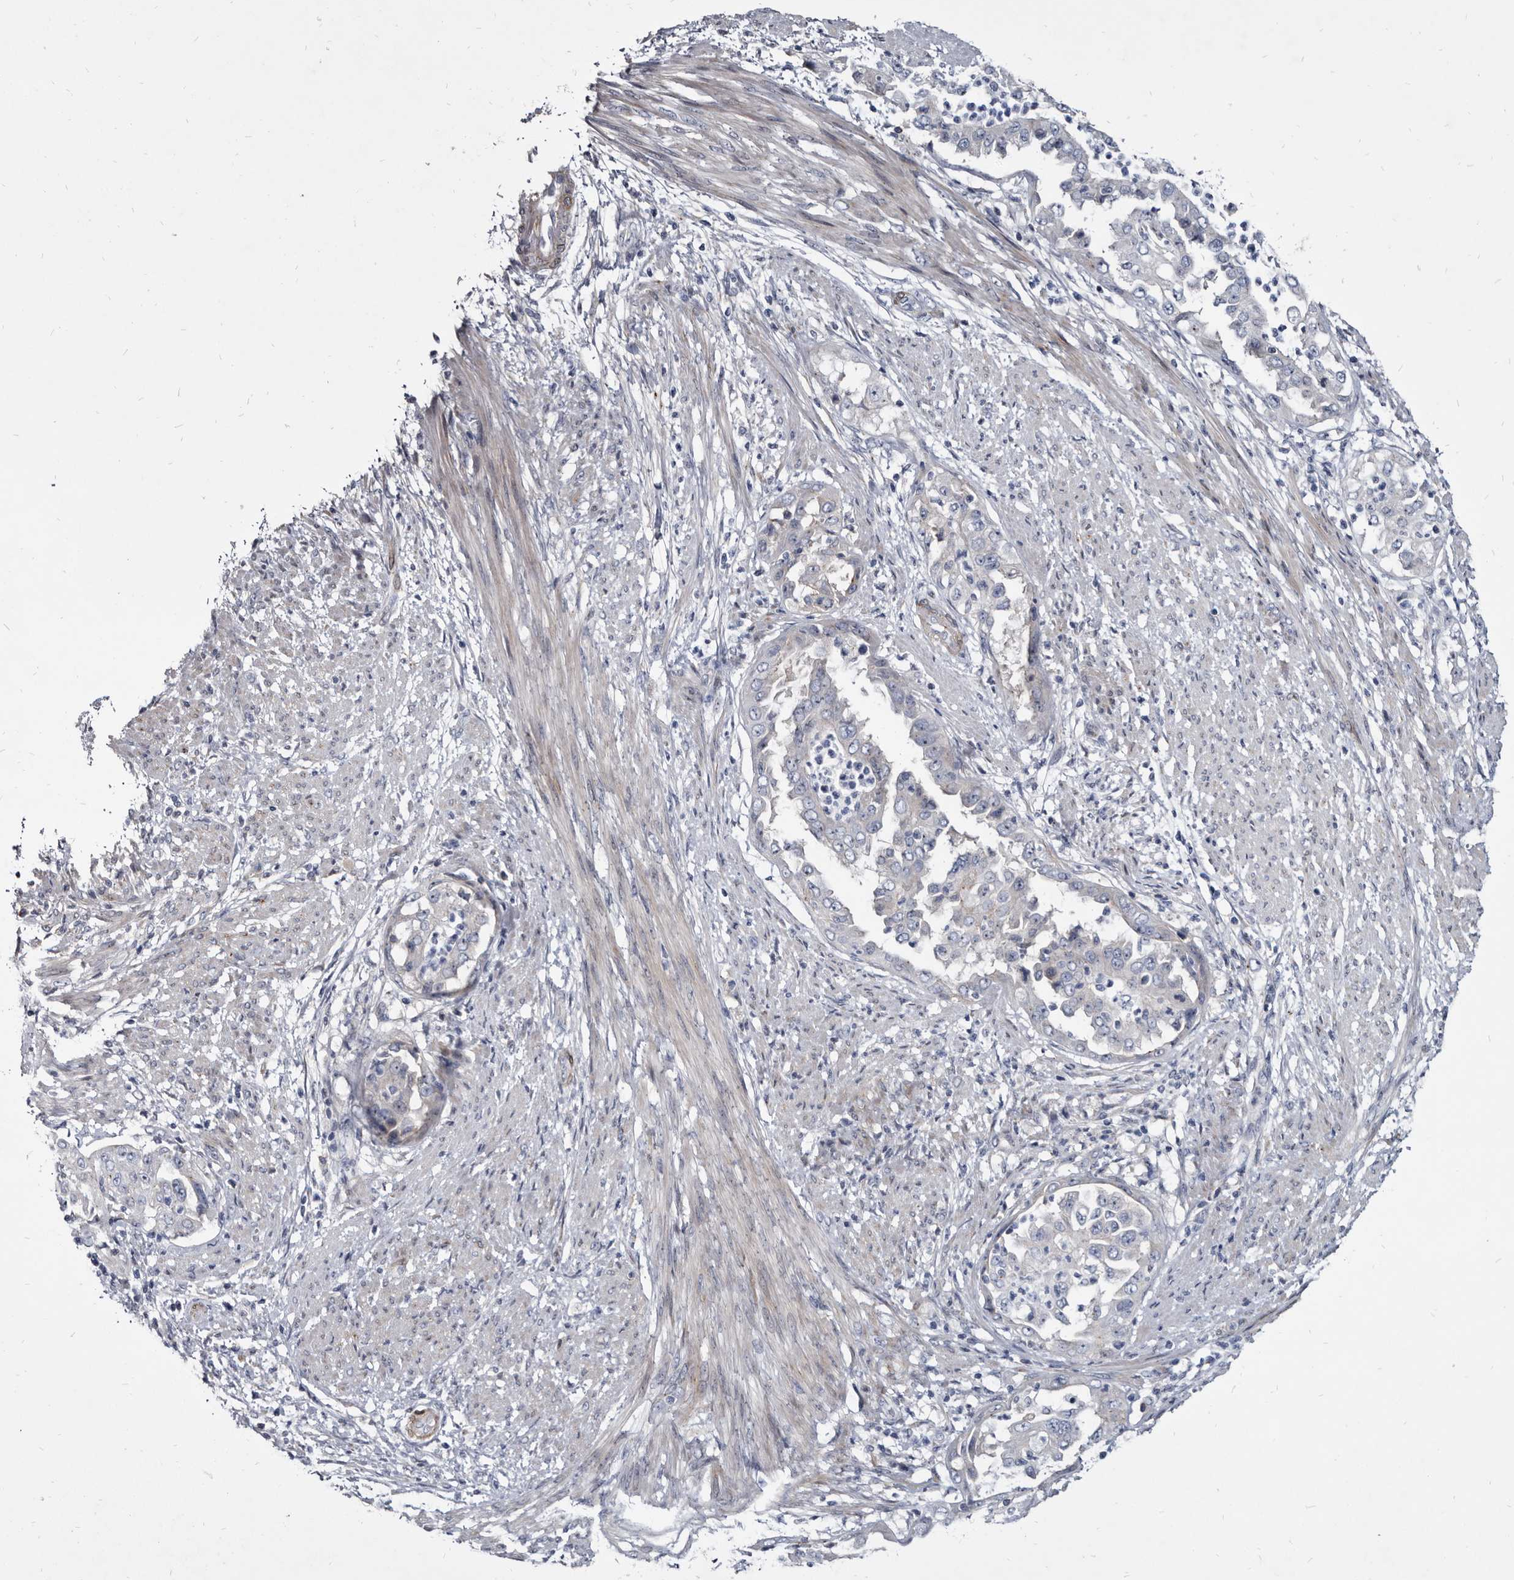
{"staining": {"intensity": "negative", "quantity": "none", "location": "none"}, "tissue": "endometrial cancer", "cell_type": "Tumor cells", "image_type": "cancer", "snomed": [{"axis": "morphology", "description": "Adenocarcinoma, NOS"}, {"axis": "topography", "description": "Endometrium"}], "caption": "High magnification brightfield microscopy of endometrial cancer (adenocarcinoma) stained with DAB (3,3'-diaminobenzidine) (brown) and counterstained with hematoxylin (blue): tumor cells show no significant expression. (DAB (3,3'-diaminobenzidine) immunohistochemistry (IHC) with hematoxylin counter stain).", "gene": "PRSS8", "patient": {"sex": "female", "age": 85}}